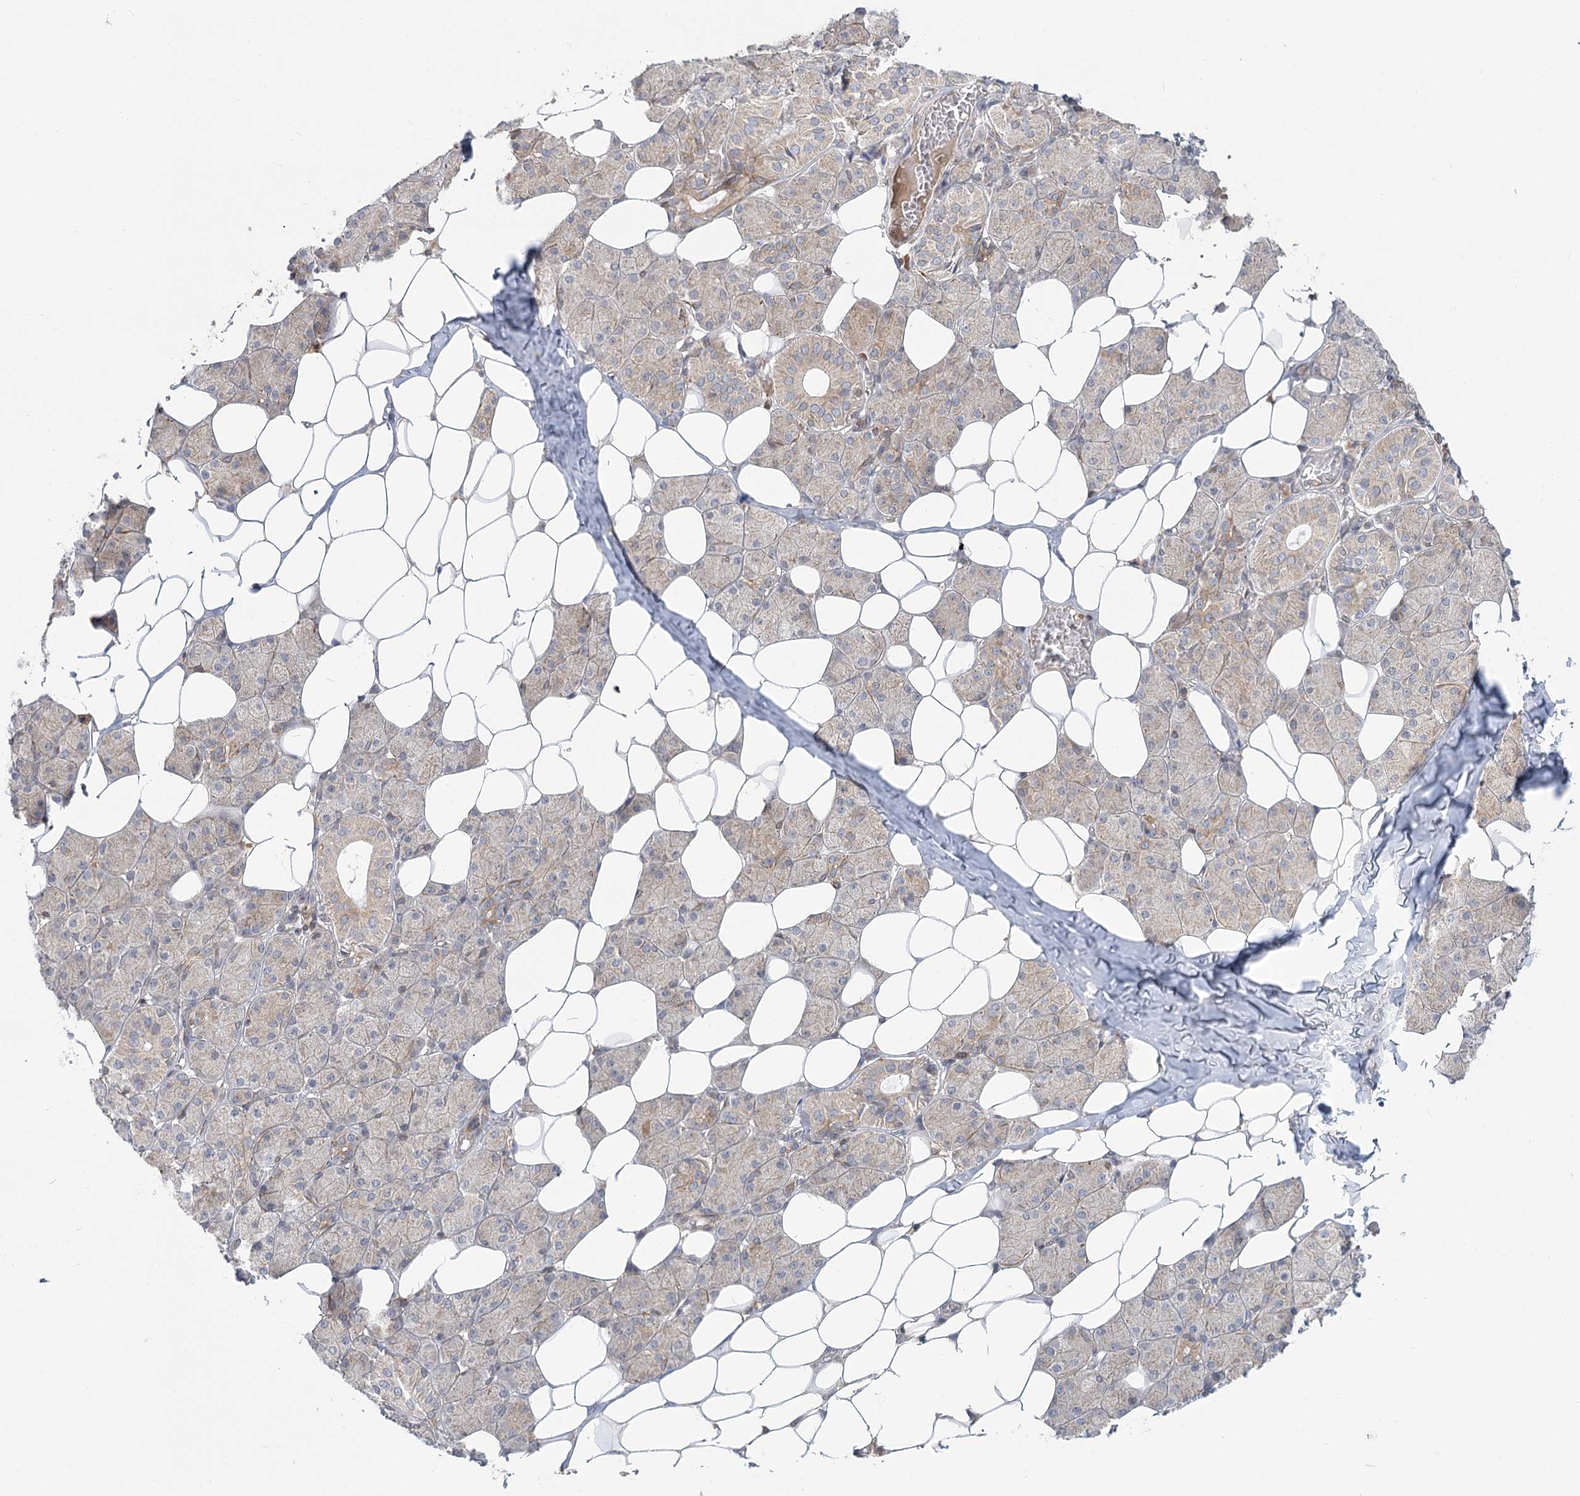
{"staining": {"intensity": "moderate", "quantity": "25%-75%", "location": "cytoplasmic/membranous"}, "tissue": "salivary gland", "cell_type": "Glandular cells", "image_type": "normal", "snomed": [{"axis": "morphology", "description": "Normal tissue, NOS"}, {"axis": "topography", "description": "Salivary gland"}], "caption": "This image exhibits unremarkable salivary gland stained with IHC to label a protein in brown. The cytoplasmic/membranous of glandular cells show moderate positivity for the protein. Nuclei are counter-stained blue.", "gene": "MTMR3", "patient": {"sex": "female", "age": 33}}